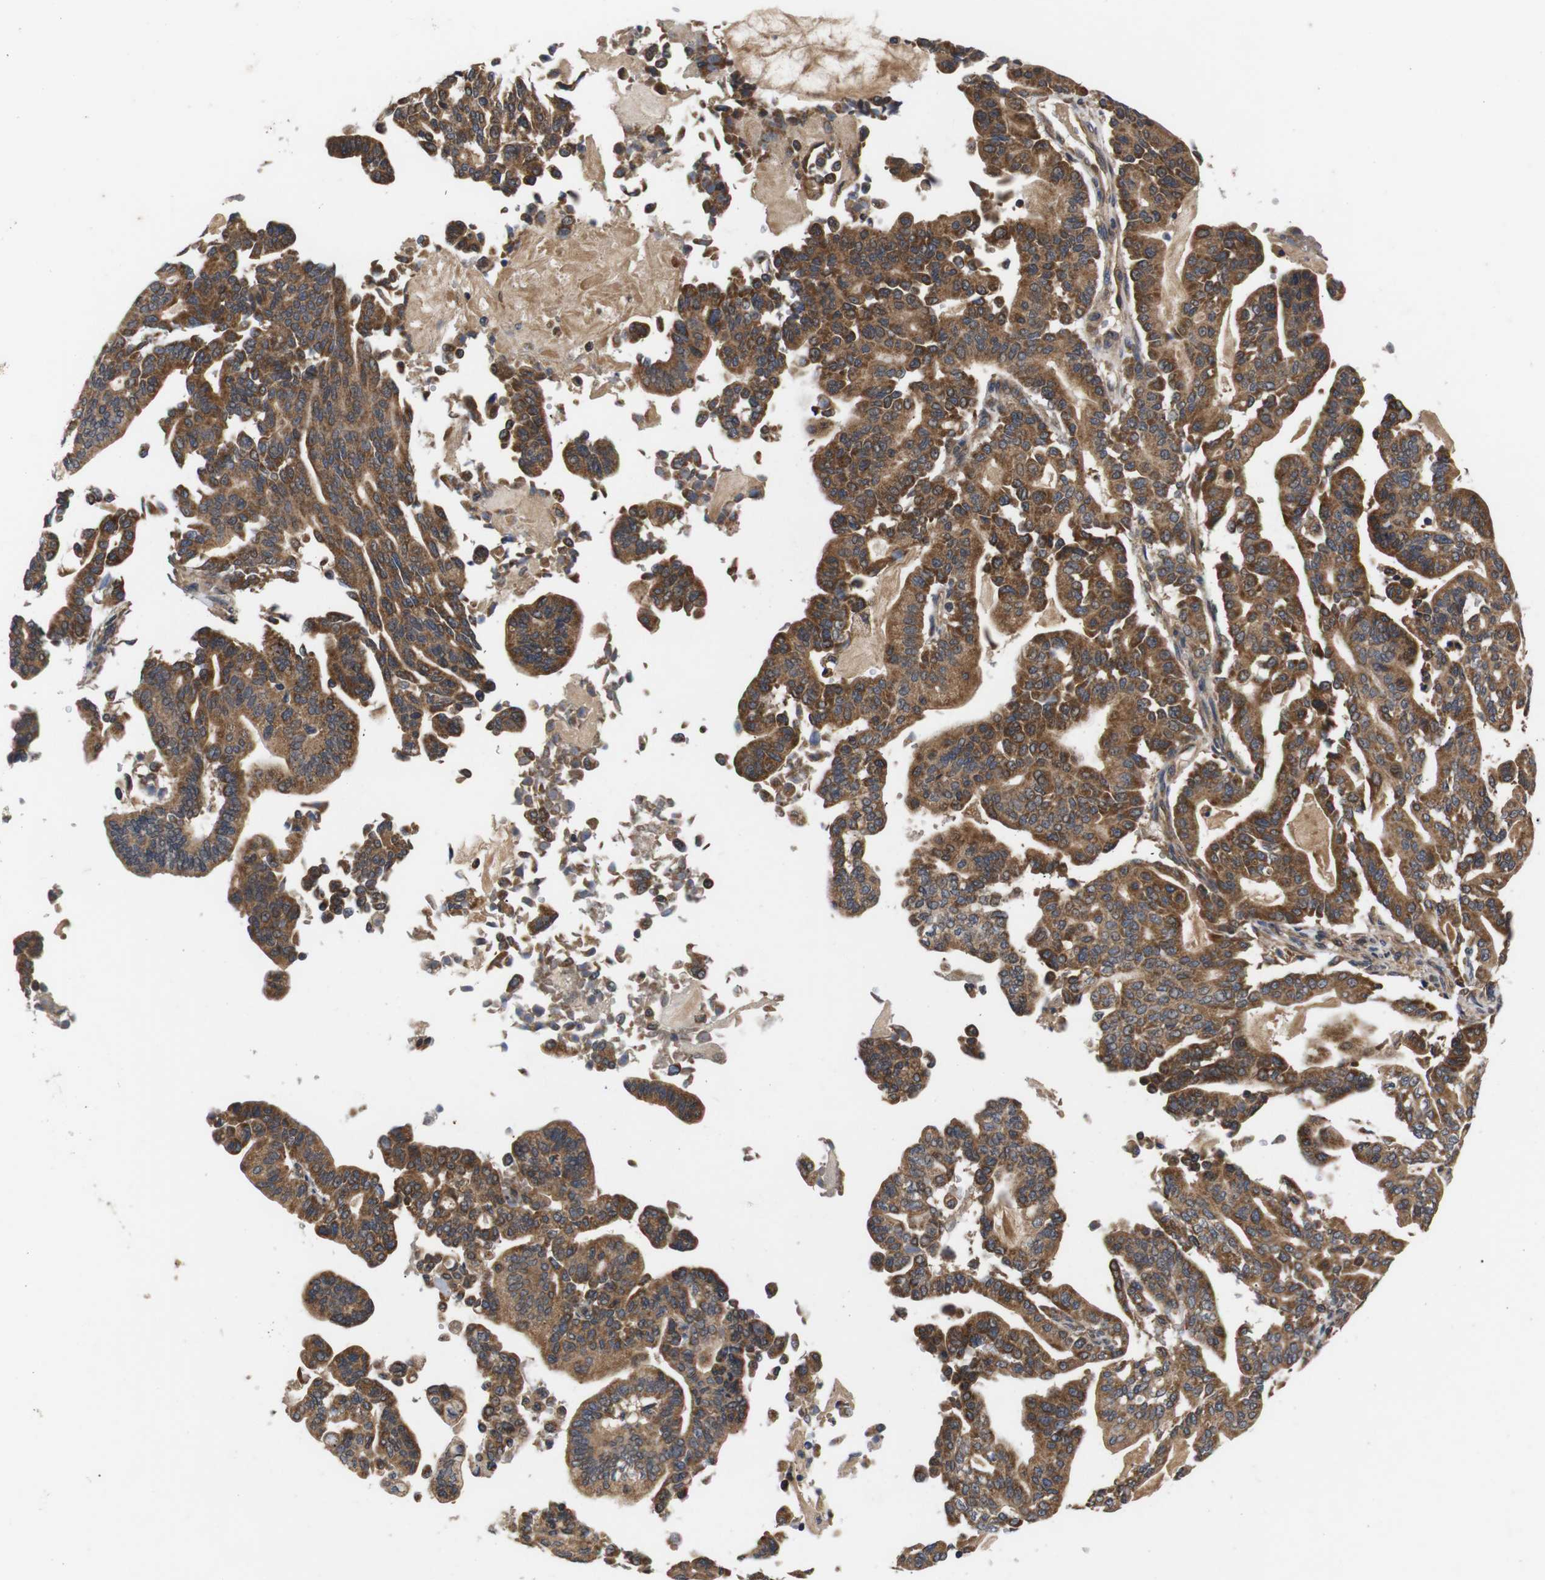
{"staining": {"intensity": "moderate", "quantity": ">75%", "location": "cytoplasmic/membranous"}, "tissue": "pancreatic cancer", "cell_type": "Tumor cells", "image_type": "cancer", "snomed": [{"axis": "morphology", "description": "Adenocarcinoma, NOS"}, {"axis": "topography", "description": "Pancreas"}], "caption": "An IHC micrograph of tumor tissue is shown. Protein staining in brown highlights moderate cytoplasmic/membranous positivity in pancreatic adenocarcinoma within tumor cells. (DAB (3,3'-diaminobenzidine) = brown stain, brightfield microscopy at high magnification).", "gene": "RIPK1", "patient": {"sex": "male", "age": 63}}